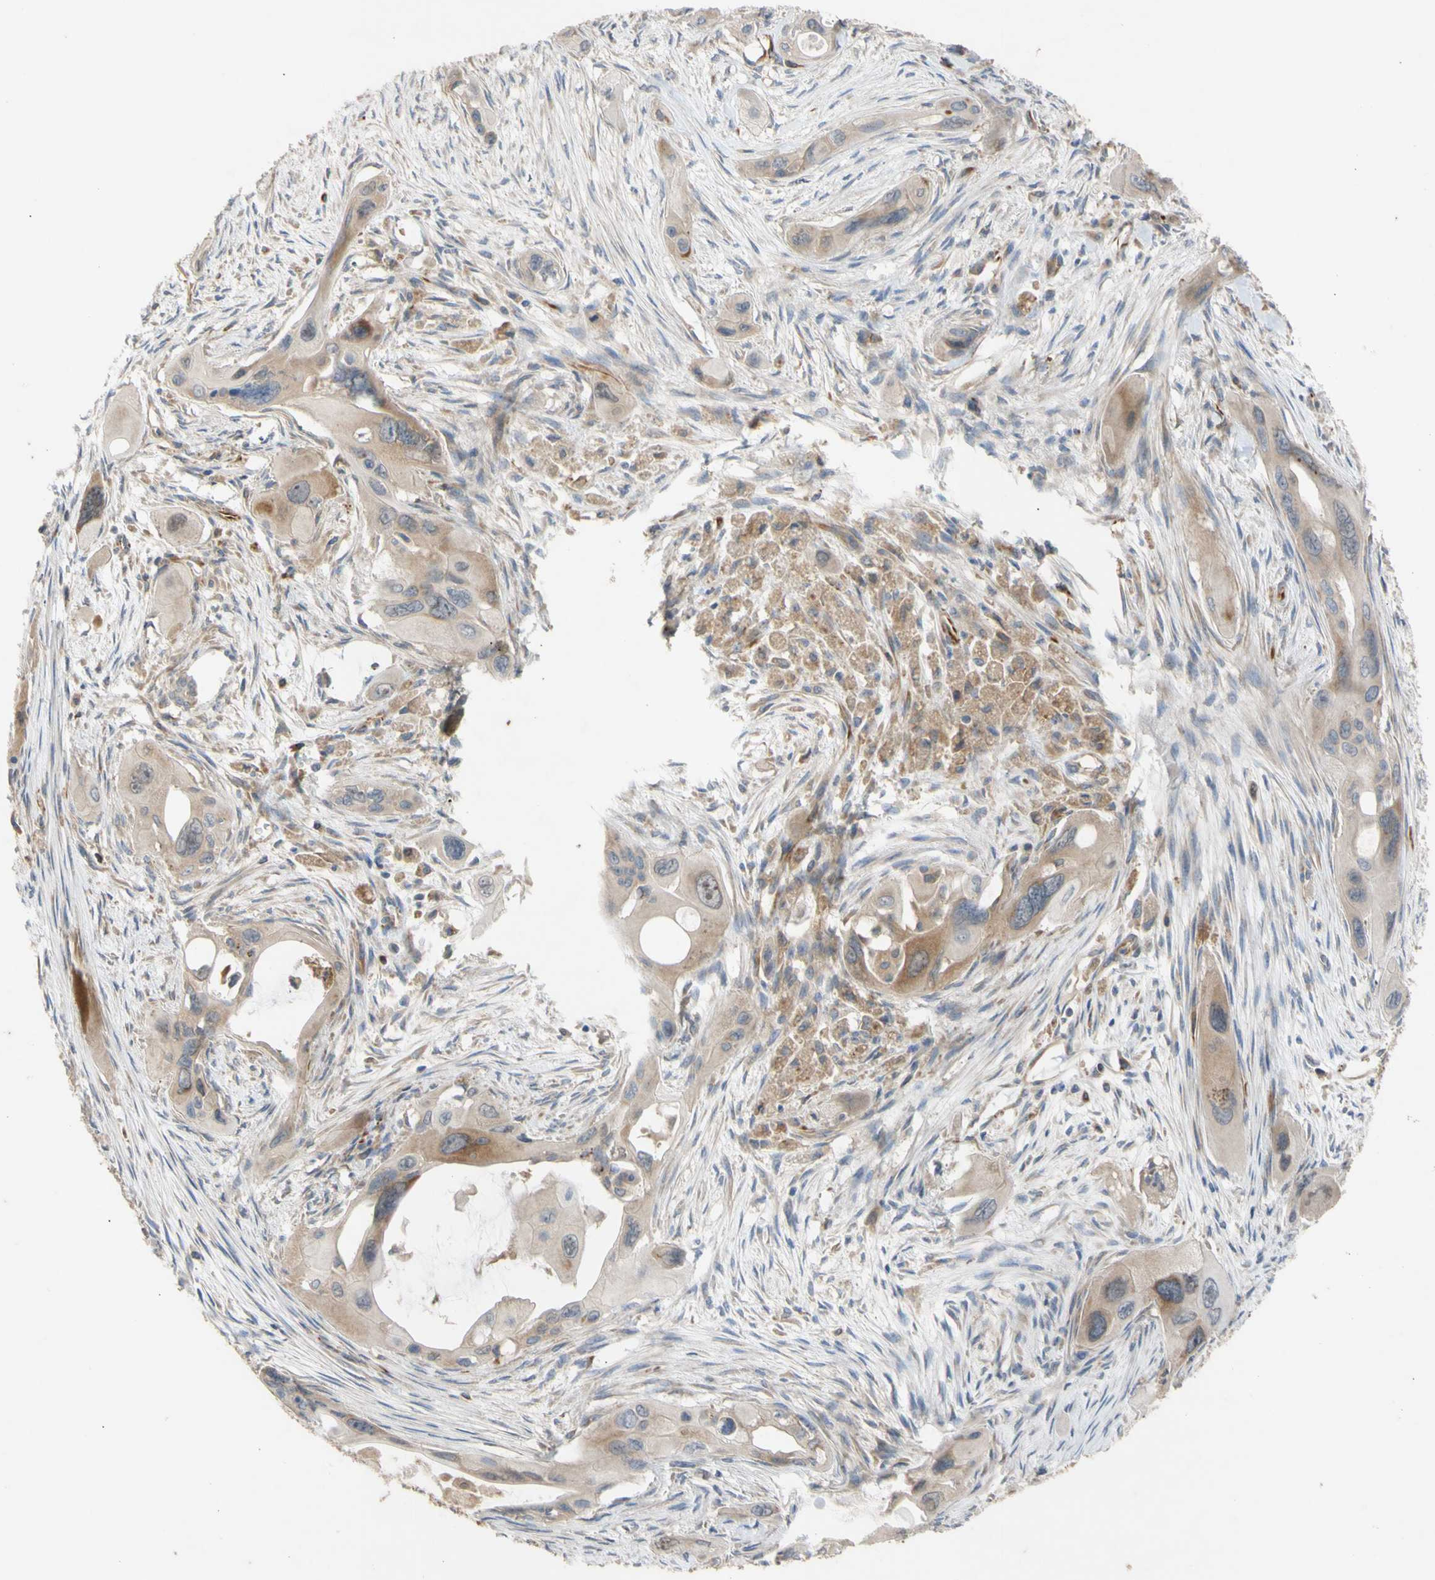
{"staining": {"intensity": "weak", "quantity": ">75%", "location": "cytoplasmic/membranous"}, "tissue": "pancreatic cancer", "cell_type": "Tumor cells", "image_type": "cancer", "snomed": [{"axis": "morphology", "description": "Adenocarcinoma, NOS"}, {"axis": "topography", "description": "Pancreas"}], "caption": "Brown immunohistochemical staining in human pancreatic cancer demonstrates weak cytoplasmic/membranous staining in about >75% of tumor cells.", "gene": "EIF2S3", "patient": {"sex": "male", "age": 73}}